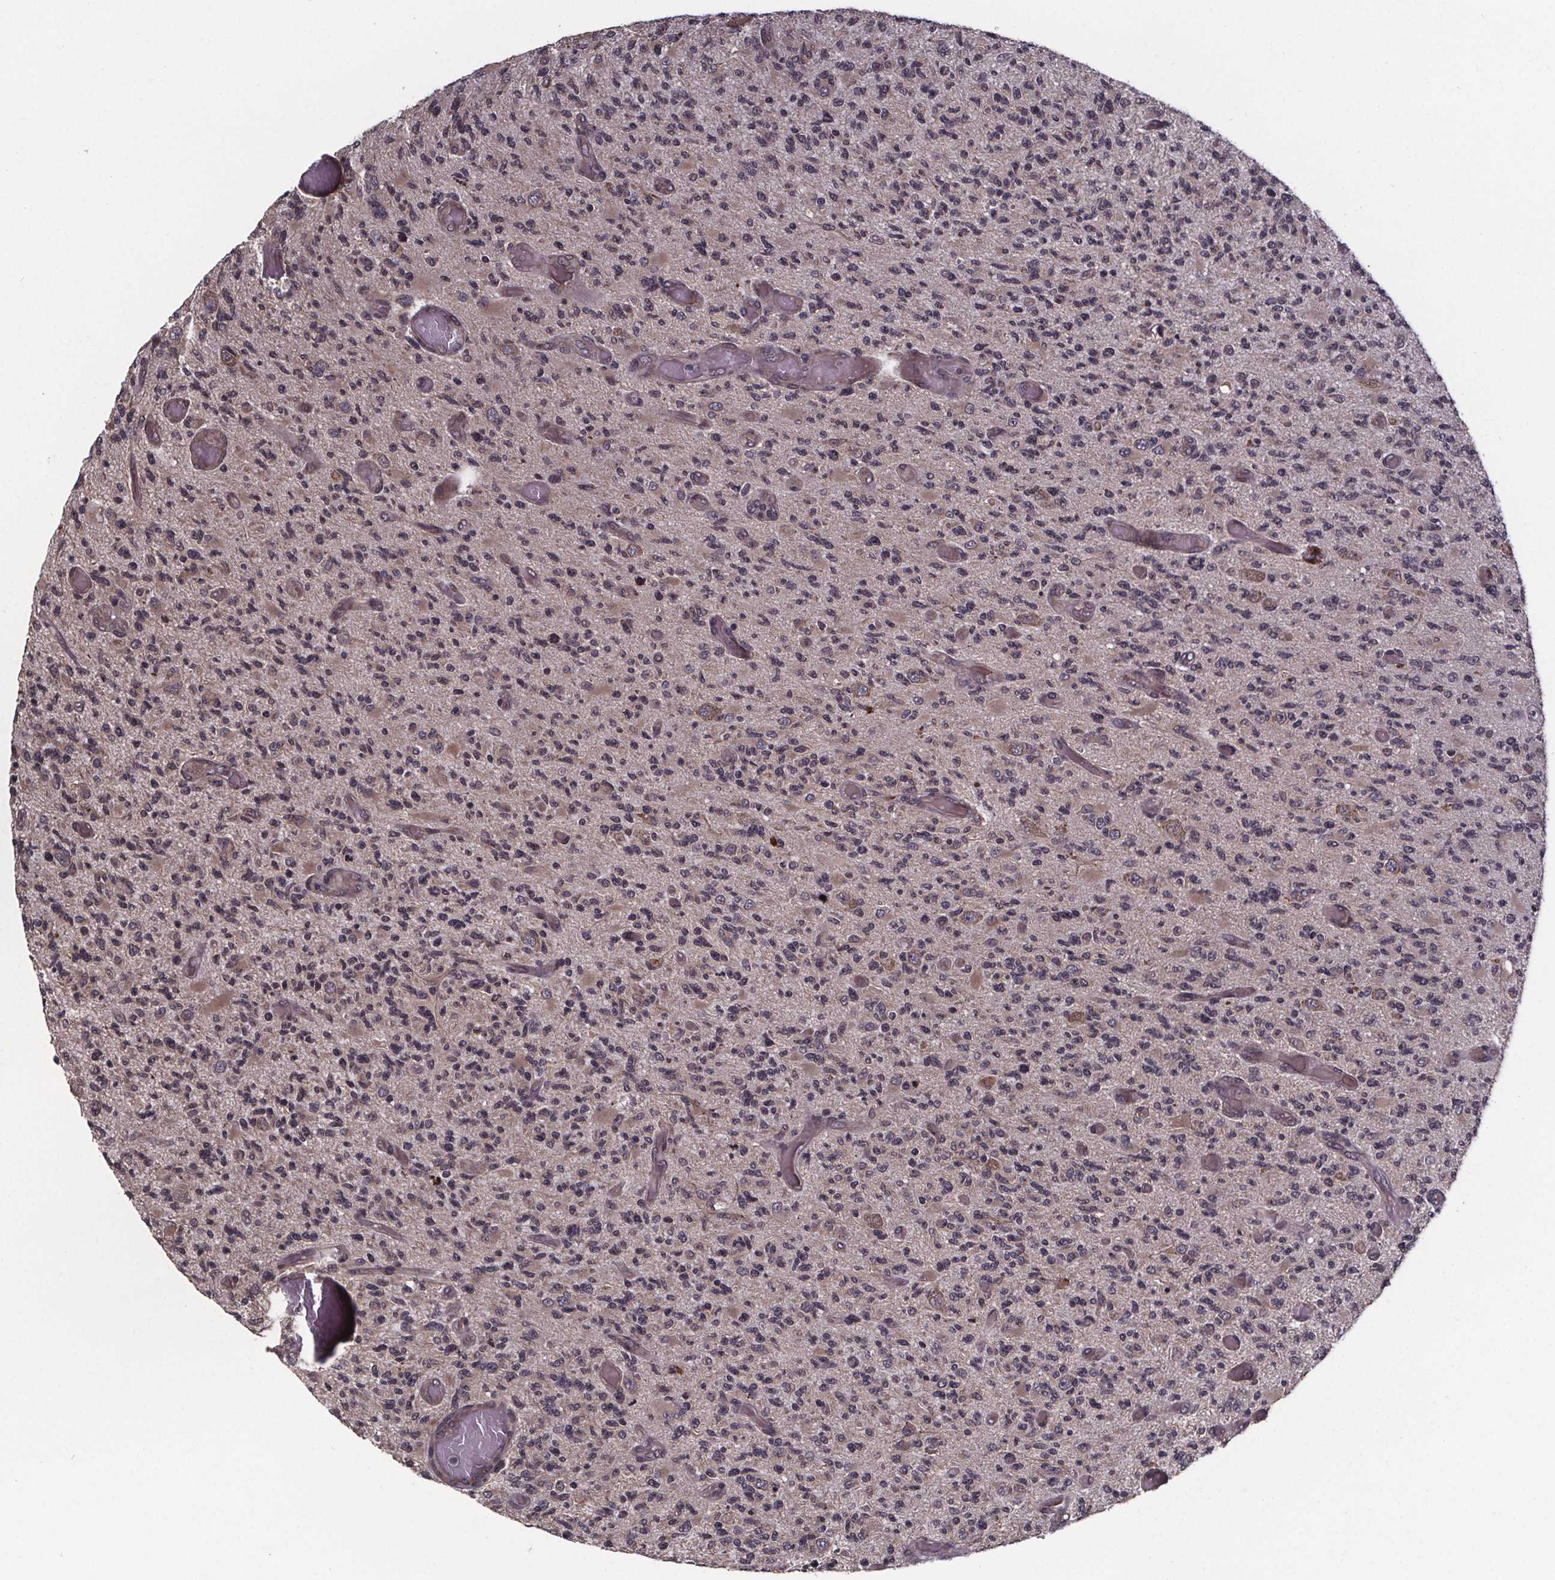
{"staining": {"intensity": "weak", "quantity": "25%-75%", "location": "cytoplasmic/membranous"}, "tissue": "glioma", "cell_type": "Tumor cells", "image_type": "cancer", "snomed": [{"axis": "morphology", "description": "Glioma, malignant, High grade"}, {"axis": "topography", "description": "Brain"}], "caption": "Immunohistochemical staining of malignant glioma (high-grade) shows low levels of weak cytoplasmic/membranous staining in approximately 25%-75% of tumor cells.", "gene": "SAT1", "patient": {"sex": "female", "age": 63}}